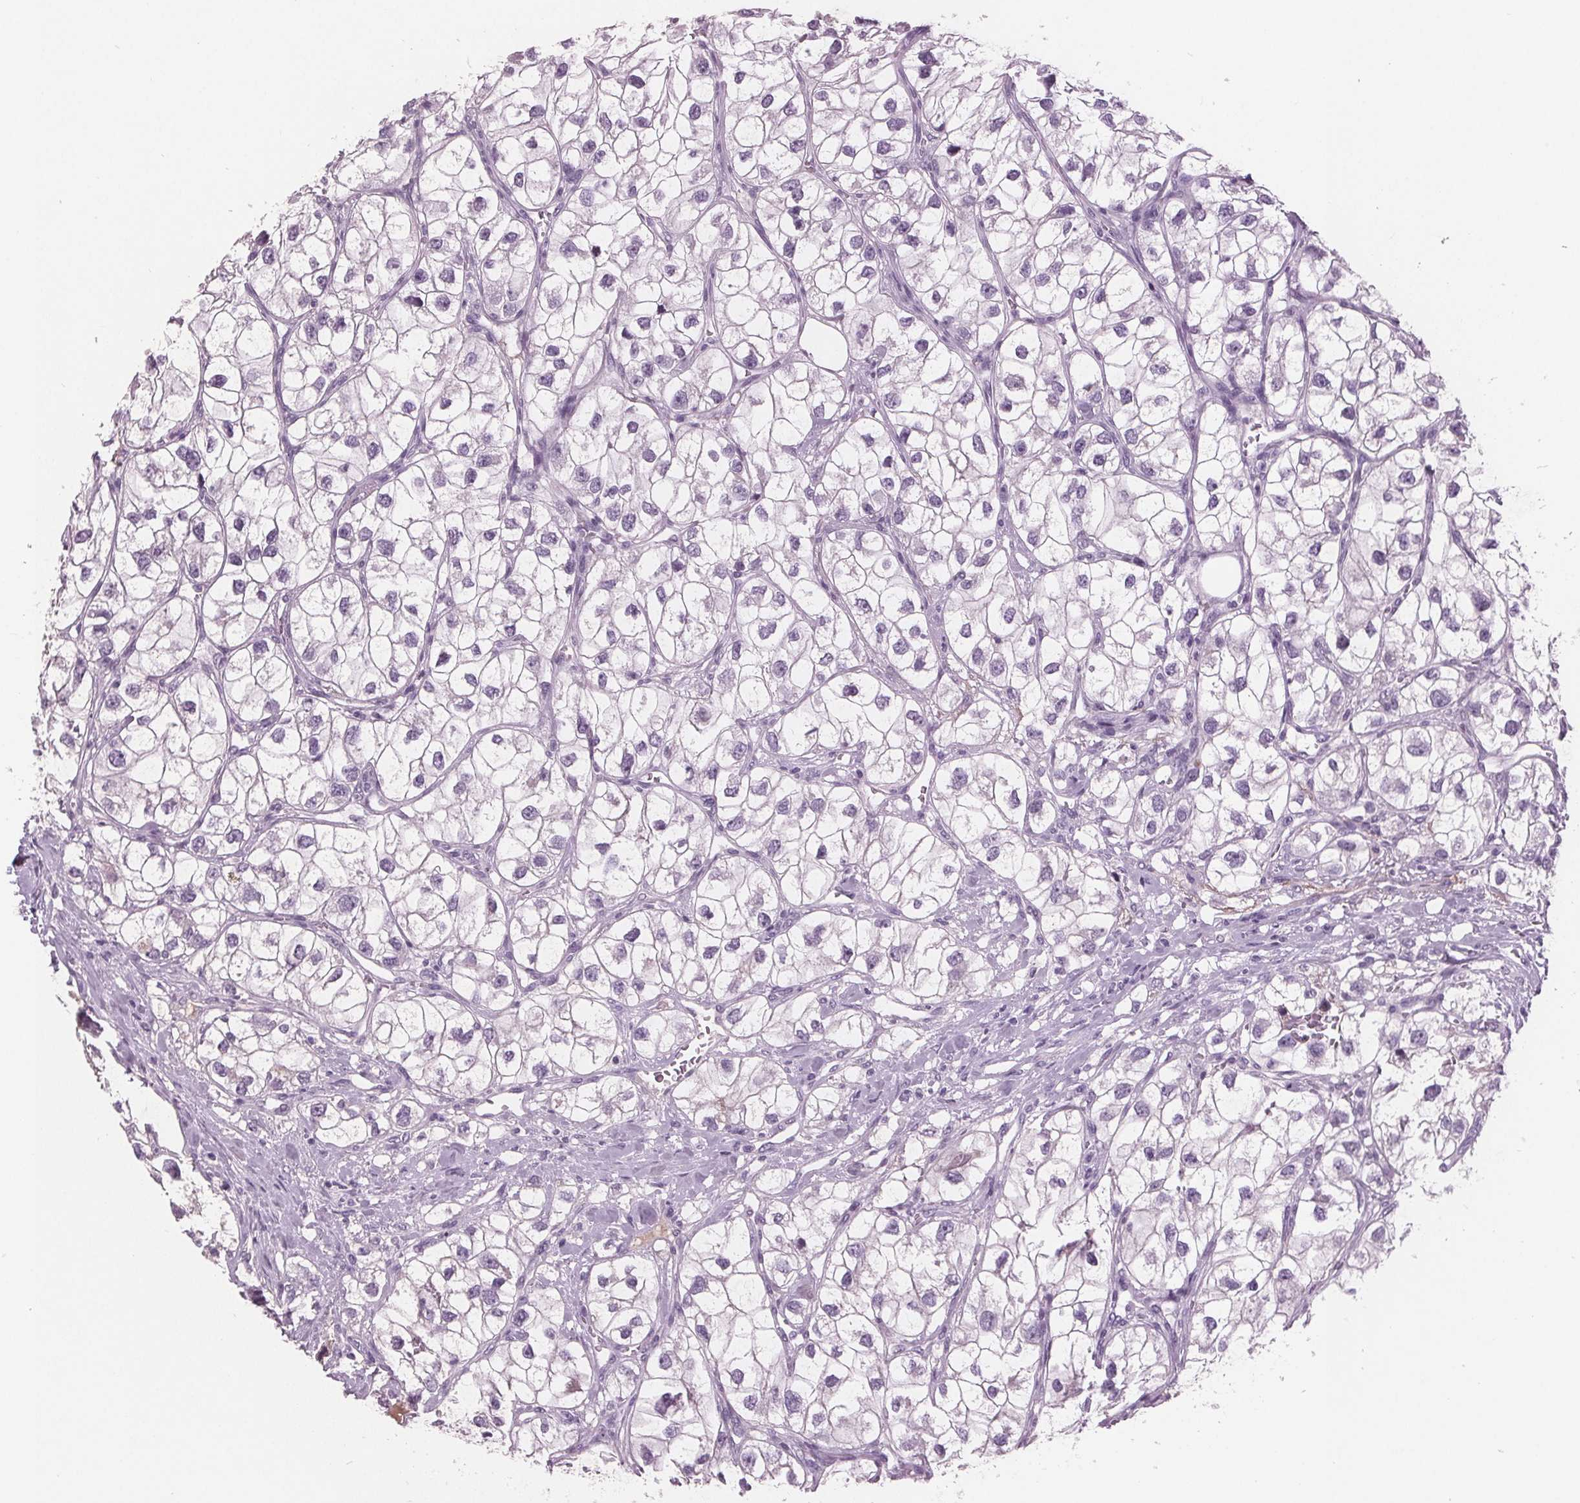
{"staining": {"intensity": "negative", "quantity": "none", "location": "none"}, "tissue": "renal cancer", "cell_type": "Tumor cells", "image_type": "cancer", "snomed": [{"axis": "morphology", "description": "Adenocarcinoma, NOS"}, {"axis": "topography", "description": "Kidney"}], "caption": "Histopathology image shows no significant protein expression in tumor cells of renal cancer. Nuclei are stained in blue.", "gene": "AMBP", "patient": {"sex": "male", "age": 59}}